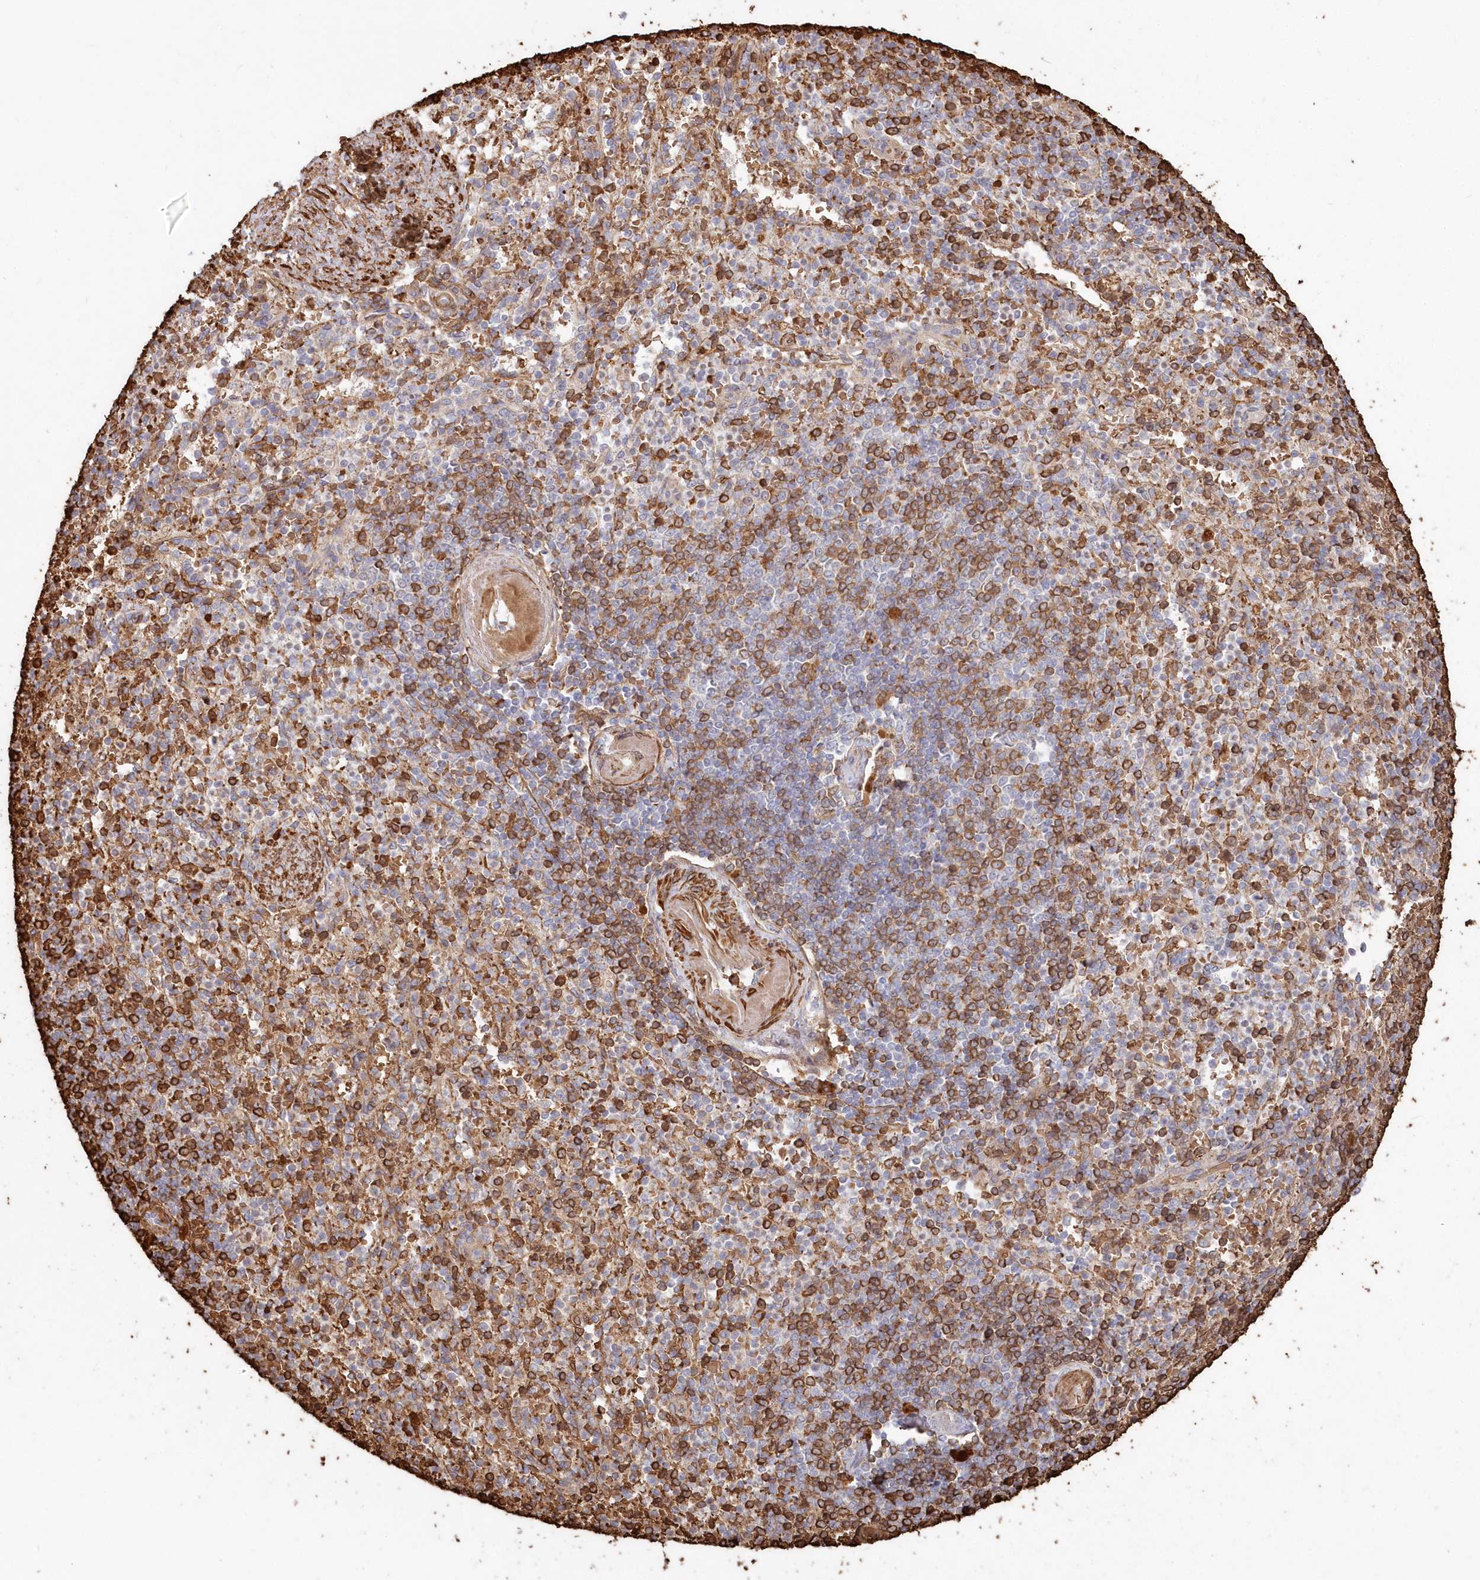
{"staining": {"intensity": "moderate", "quantity": "25%-75%", "location": "cytoplasmic/membranous"}, "tissue": "spleen", "cell_type": "Cells in red pulp", "image_type": "normal", "snomed": [{"axis": "morphology", "description": "Normal tissue, NOS"}, {"axis": "topography", "description": "Spleen"}], "caption": "This histopathology image displays normal spleen stained with IHC to label a protein in brown. The cytoplasmic/membranous of cells in red pulp show moderate positivity for the protein. Nuclei are counter-stained blue.", "gene": "SERINC1", "patient": {"sex": "female", "age": 74}}